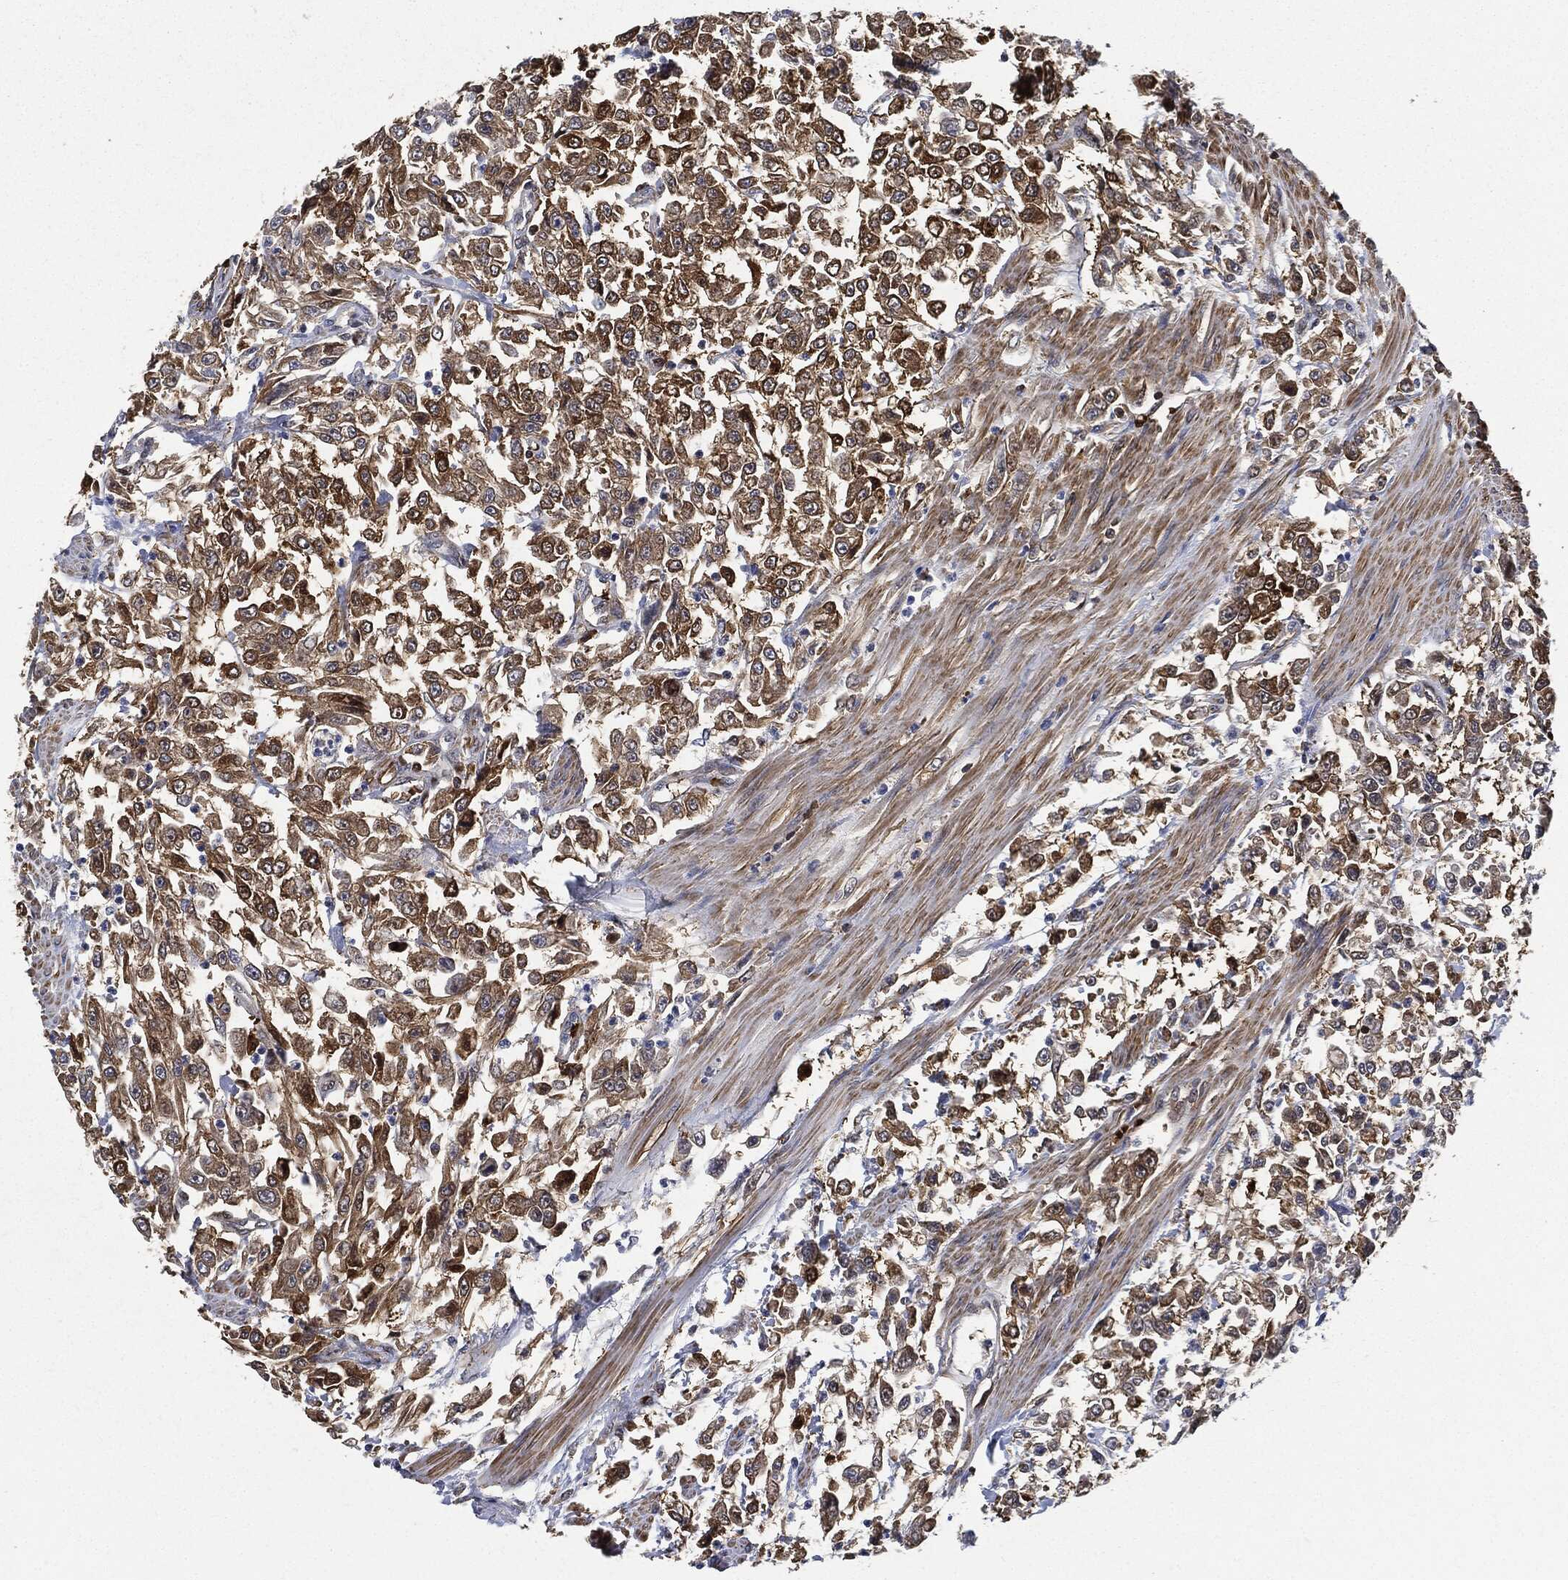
{"staining": {"intensity": "strong", "quantity": "25%-75%", "location": "cytoplasmic/membranous"}, "tissue": "urothelial cancer", "cell_type": "Tumor cells", "image_type": "cancer", "snomed": [{"axis": "morphology", "description": "Urothelial carcinoma, High grade"}, {"axis": "topography", "description": "Urinary bladder"}], "caption": "A high amount of strong cytoplasmic/membranous staining is appreciated in about 25%-75% of tumor cells in urothelial carcinoma (high-grade) tissue.", "gene": "PRDX2", "patient": {"sex": "male", "age": 46}}